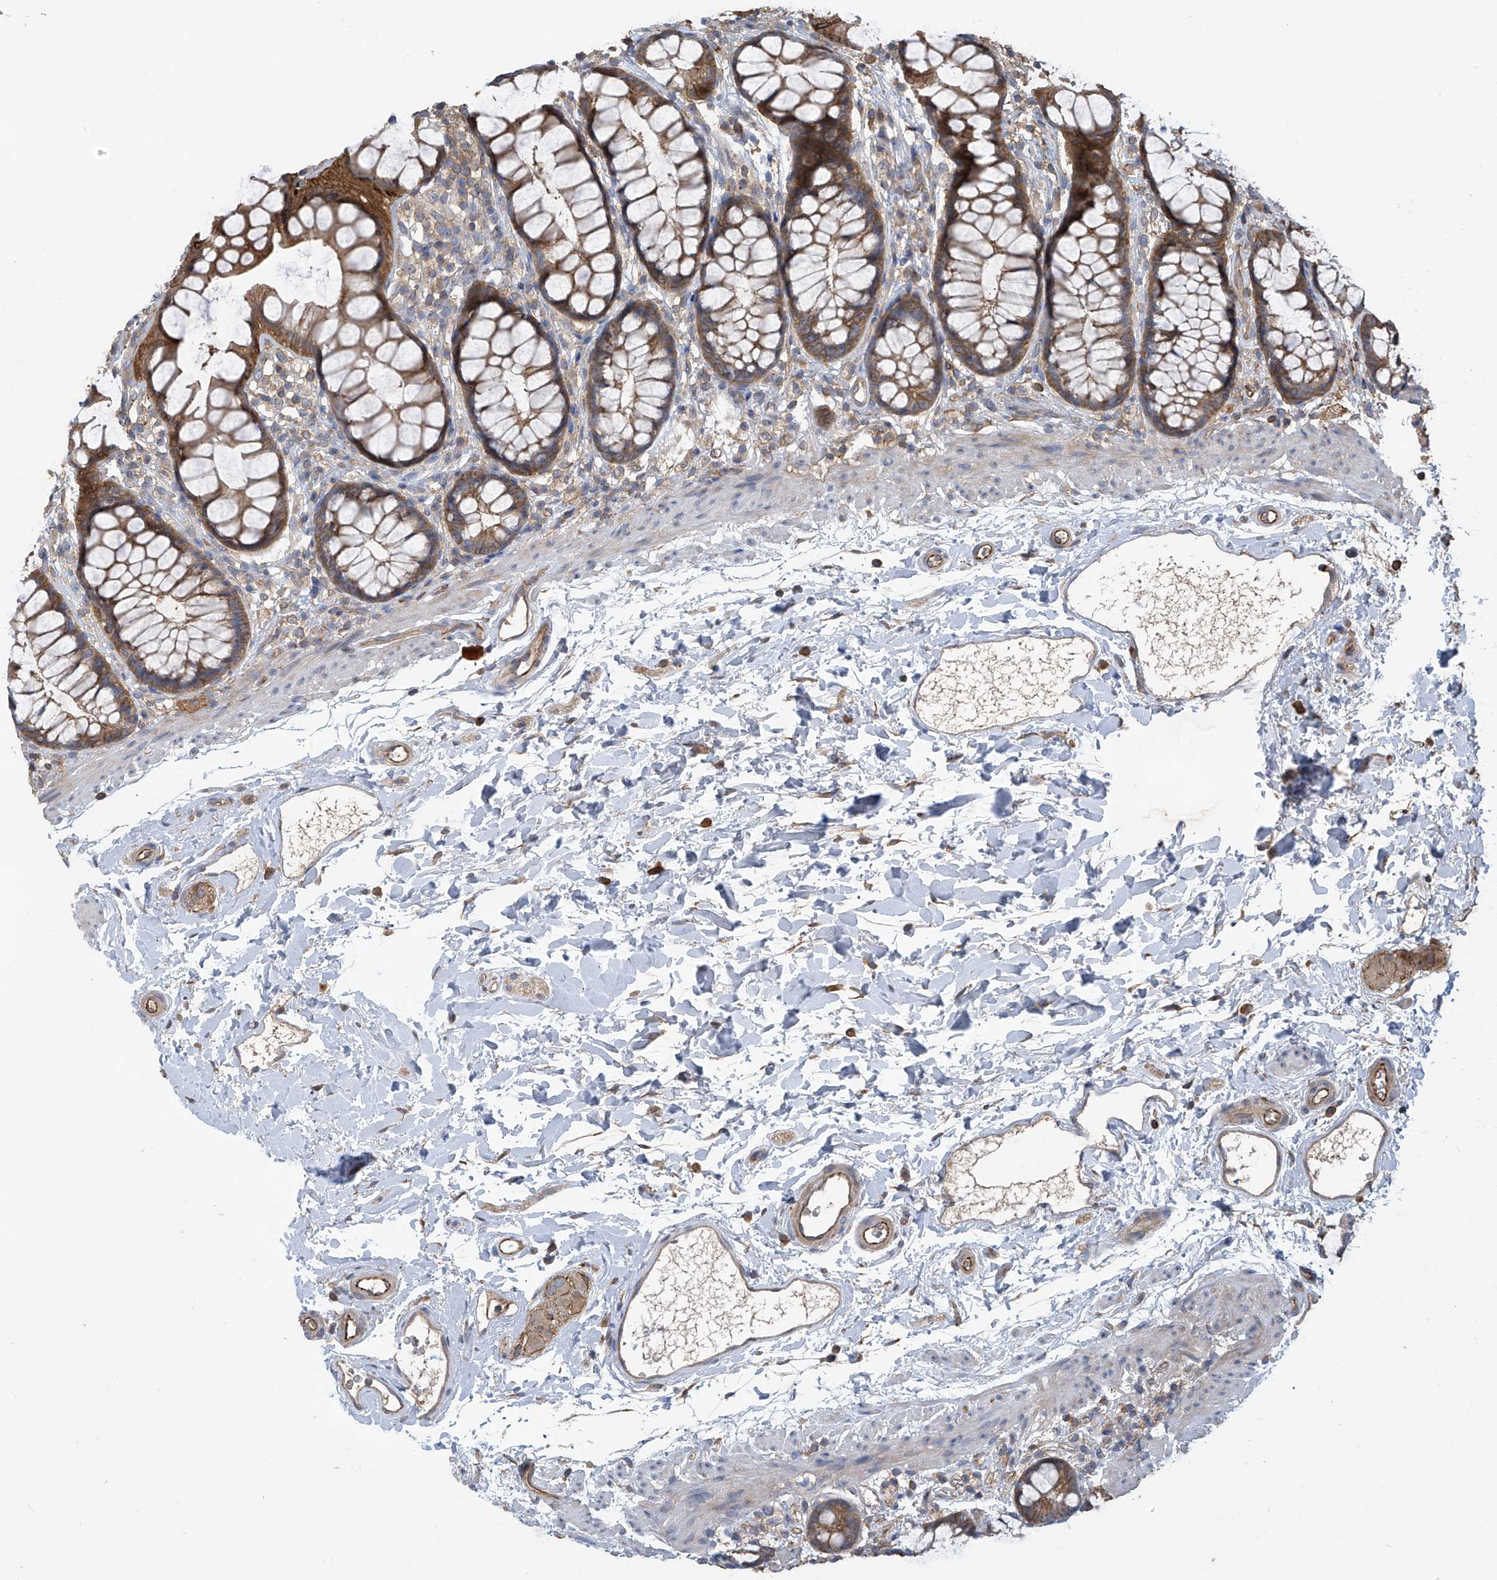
{"staining": {"intensity": "moderate", "quantity": ">75%", "location": "cytoplasmic/membranous"}, "tissue": "rectum", "cell_type": "Glandular cells", "image_type": "normal", "snomed": [{"axis": "morphology", "description": "Normal tissue, NOS"}, {"axis": "topography", "description": "Rectum"}], "caption": "Immunohistochemical staining of normal rectum displays moderate cytoplasmic/membranous protein staining in about >75% of glandular cells.", "gene": "PHACTR4", "patient": {"sex": "female", "age": 65}}